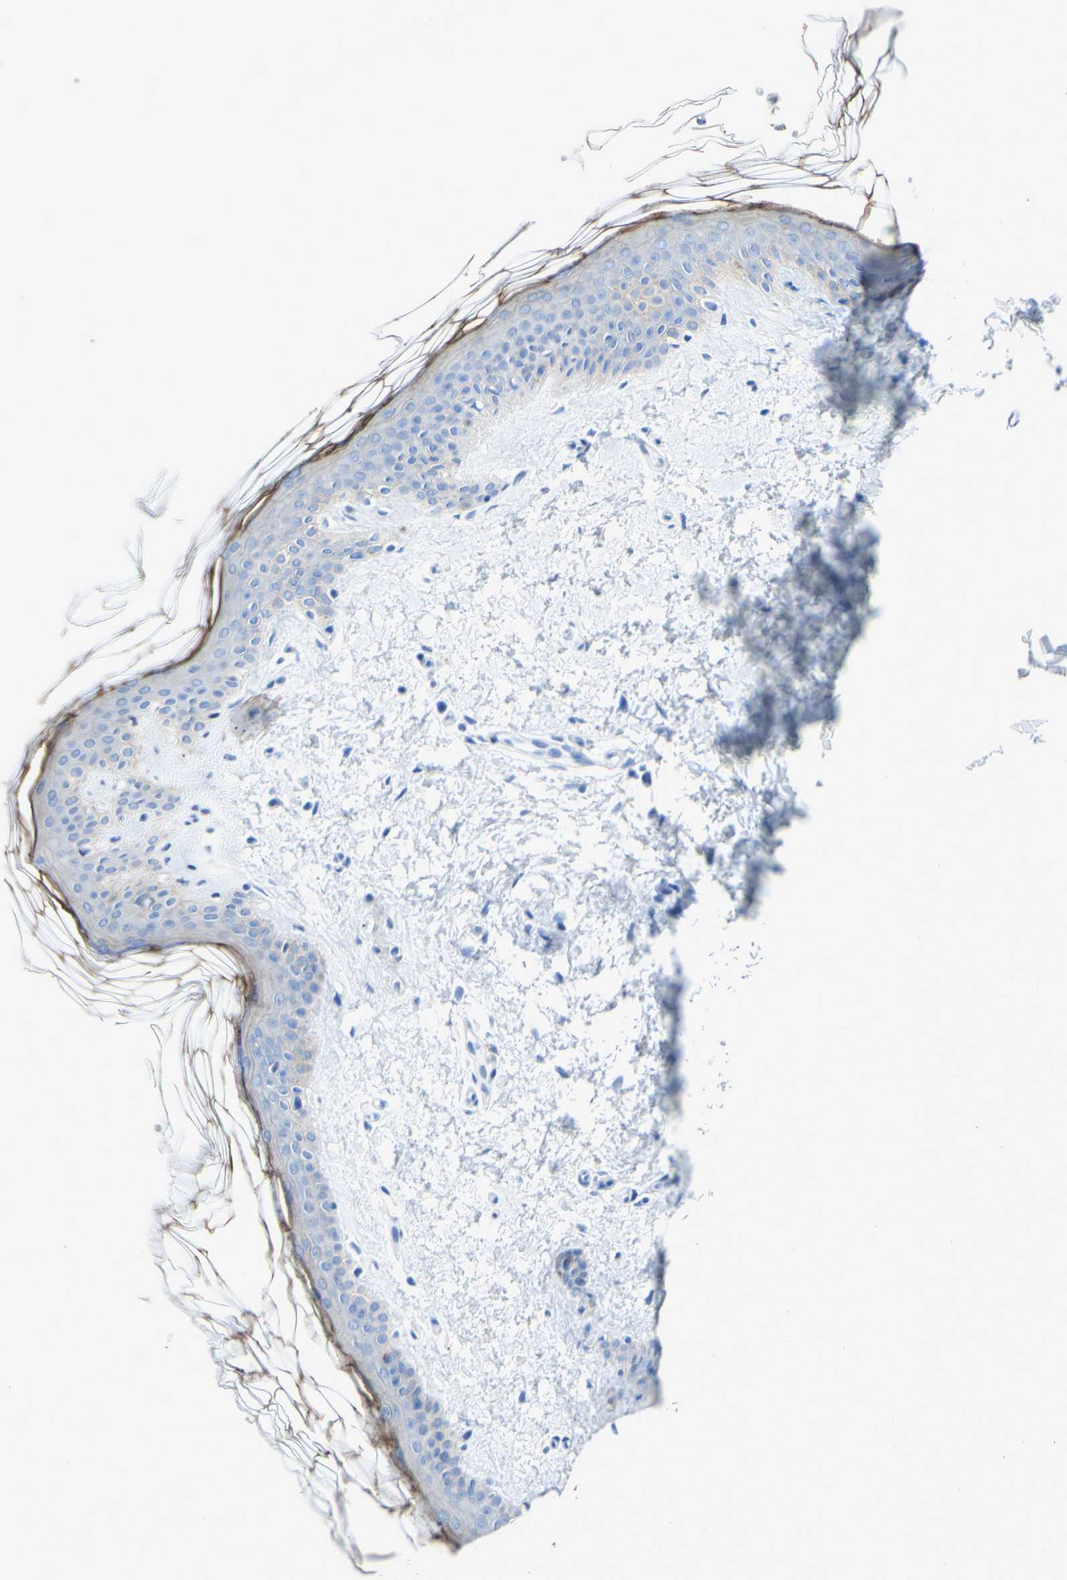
{"staining": {"intensity": "negative", "quantity": "none", "location": "none"}, "tissue": "skin", "cell_type": "Fibroblasts", "image_type": "normal", "snomed": [{"axis": "morphology", "description": "Normal tissue, NOS"}, {"axis": "topography", "description": "Skin"}], "caption": "This histopathology image is of unremarkable skin stained with IHC to label a protein in brown with the nuclei are counter-stained blue. There is no positivity in fibroblasts.", "gene": "DSC2", "patient": {"sex": "female", "age": 41}}